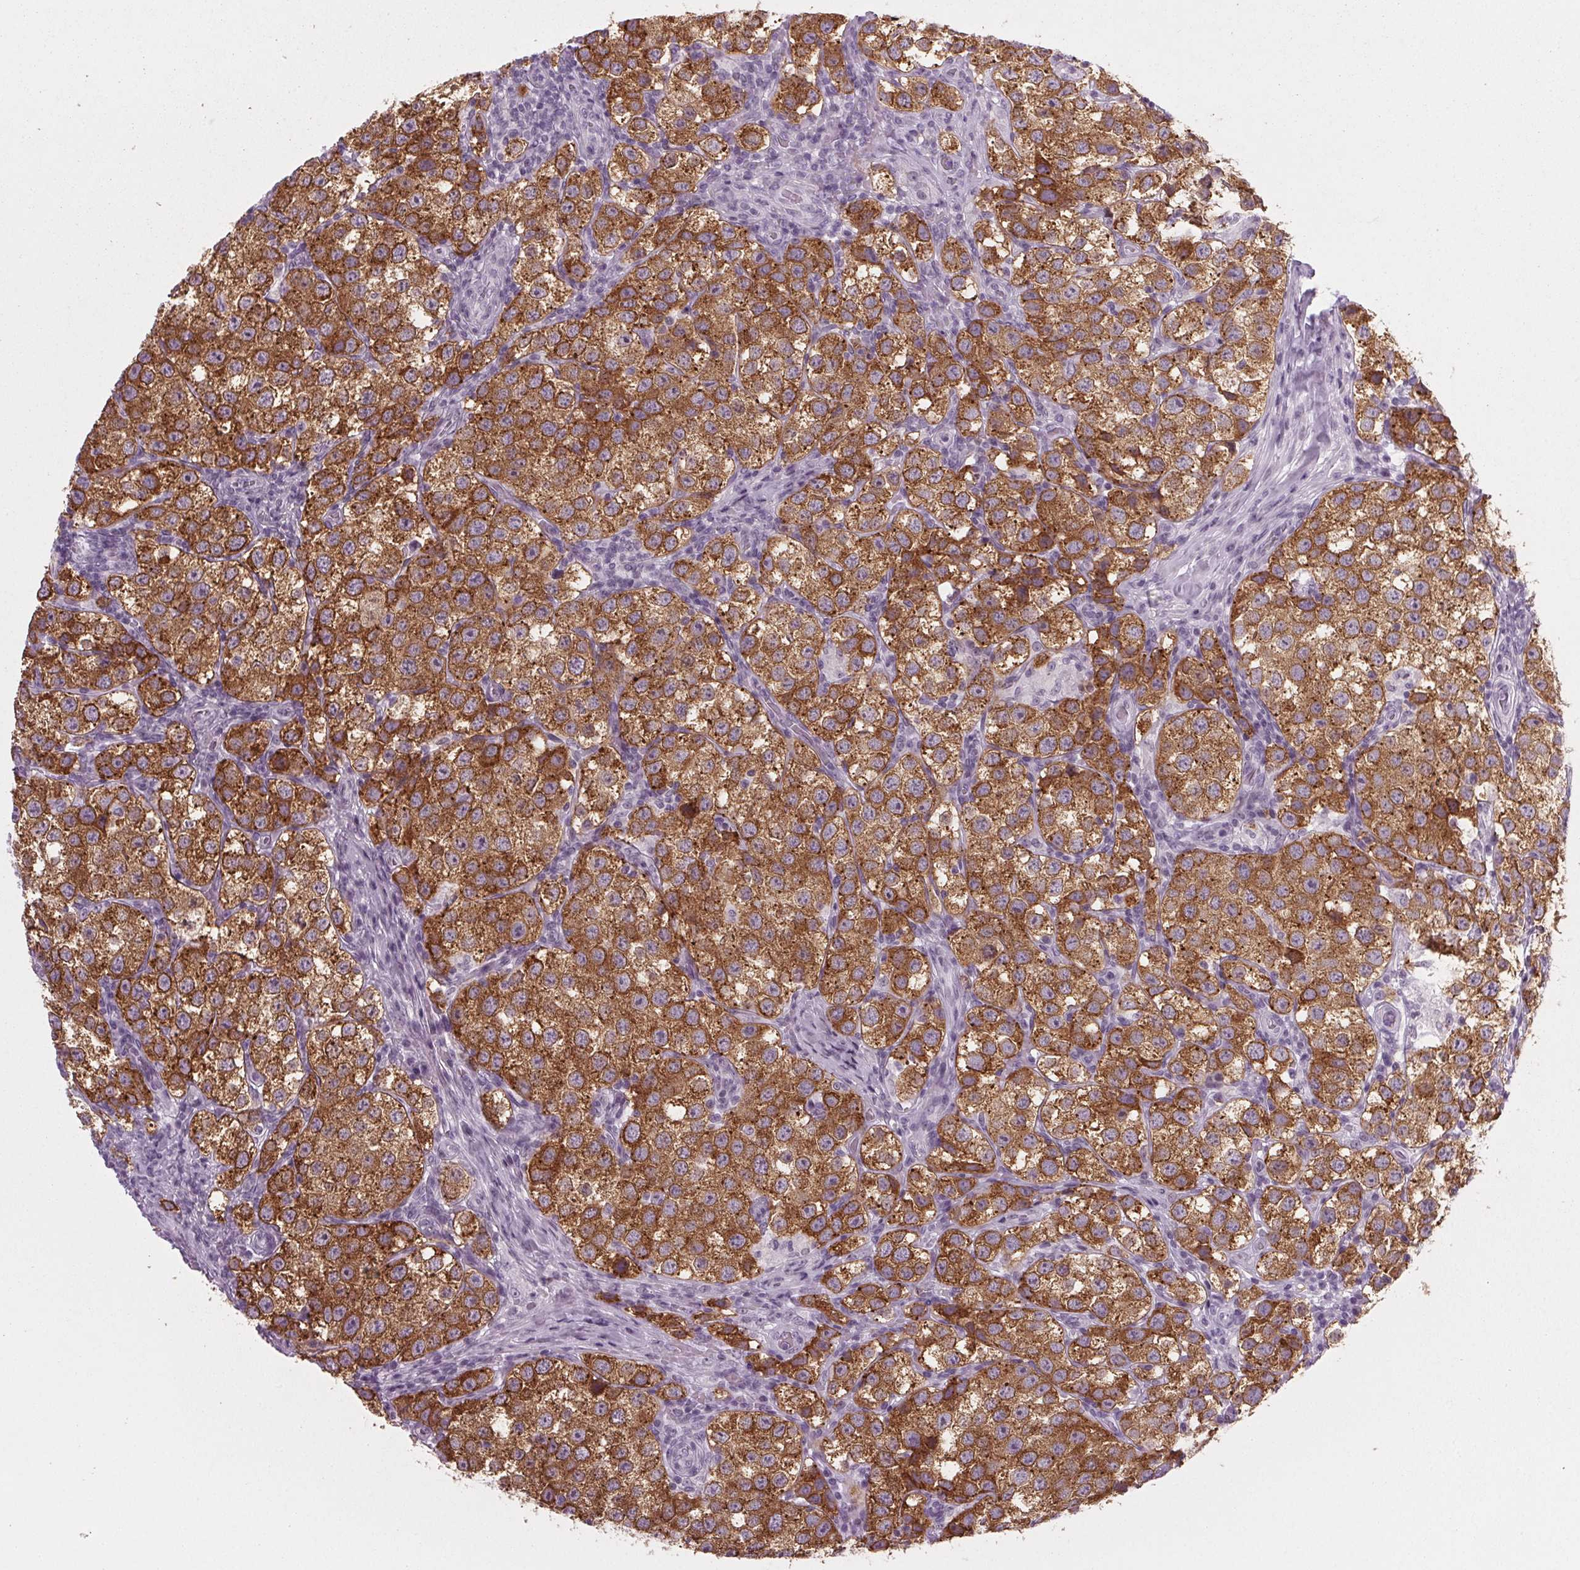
{"staining": {"intensity": "strong", "quantity": ">75%", "location": "cytoplasmic/membranous"}, "tissue": "testis cancer", "cell_type": "Tumor cells", "image_type": "cancer", "snomed": [{"axis": "morphology", "description": "Seminoma, NOS"}, {"axis": "topography", "description": "Testis"}], "caption": "This image displays immunohistochemistry (IHC) staining of human testis cancer, with high strong cytoplasmic/membranous expression in about >75% of tumor cells.", "gene": "IGF2BP1", "patient": {"sex": "male", "age": 37}}